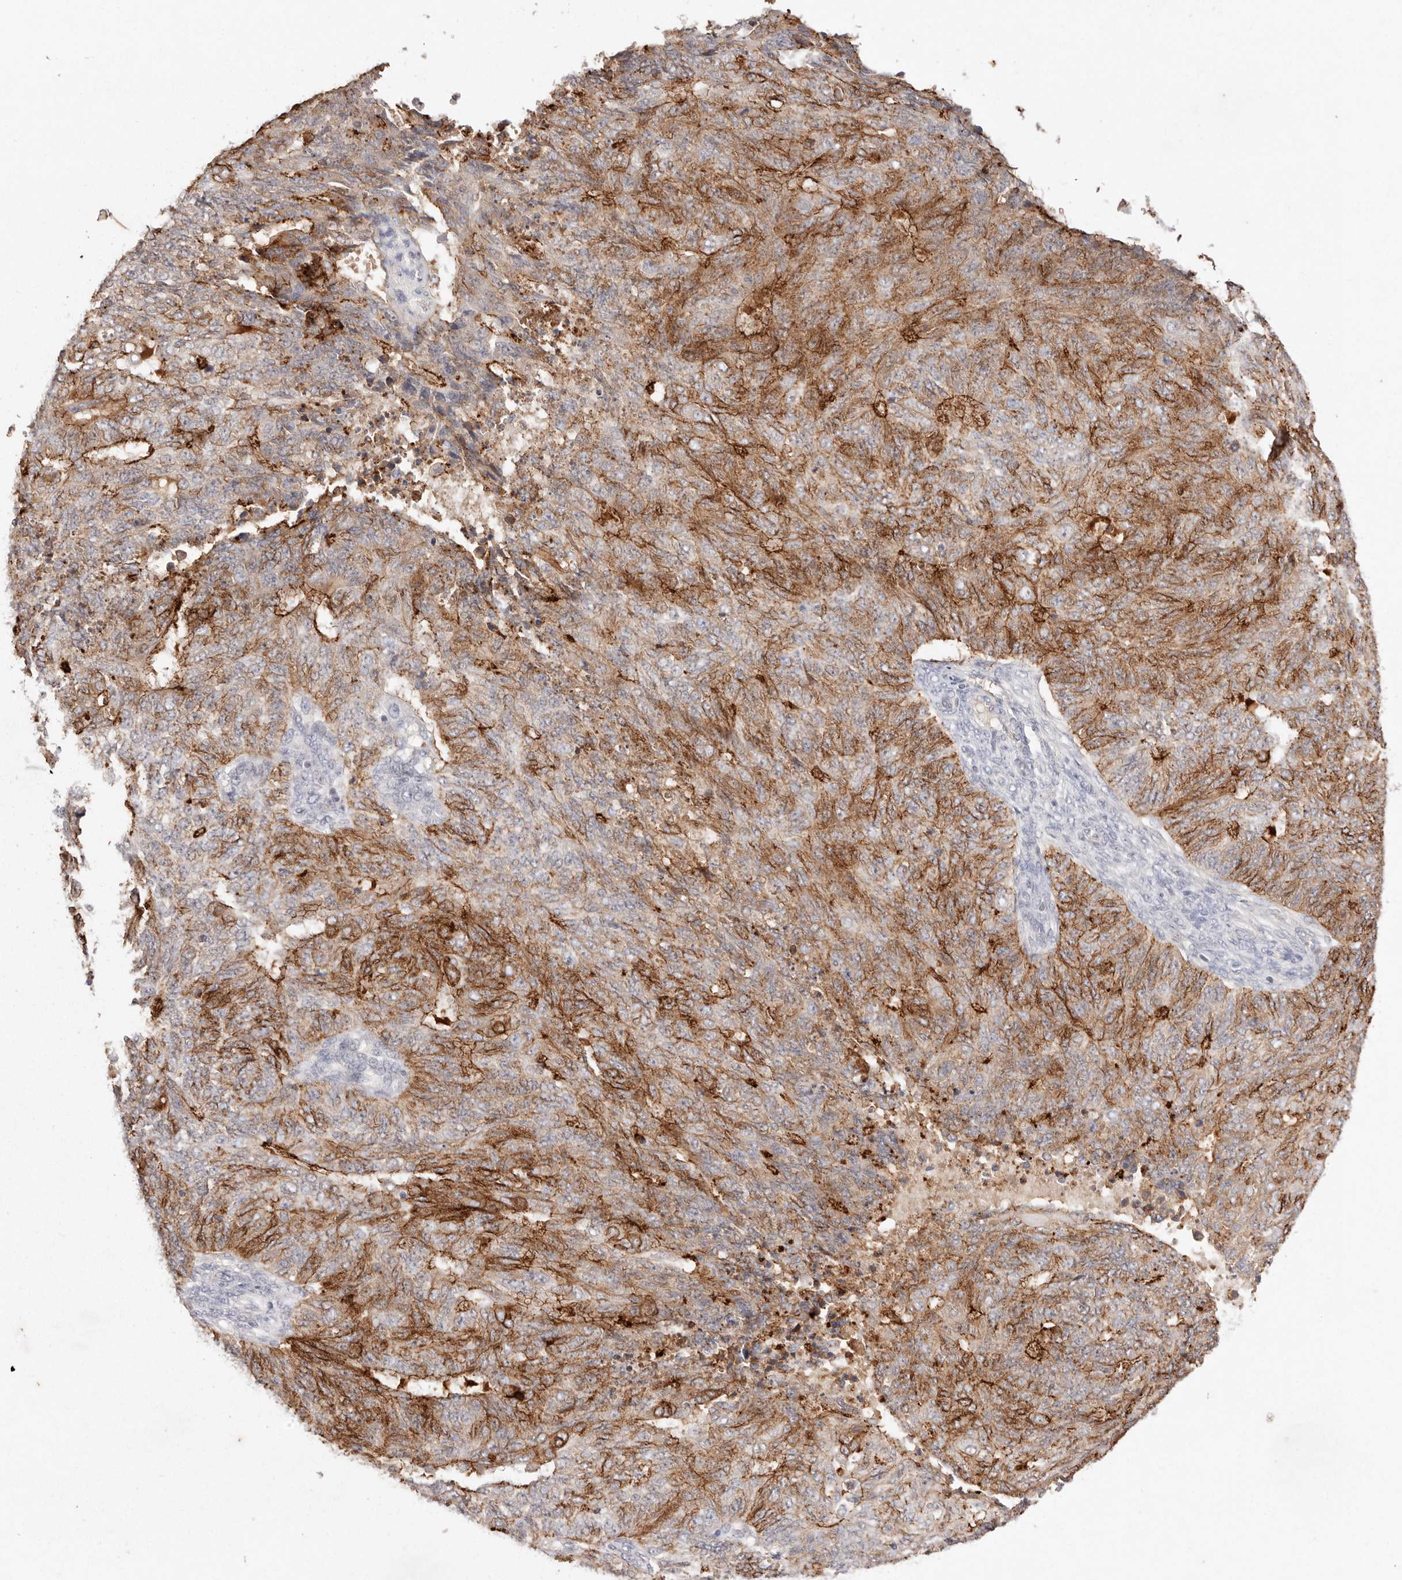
{"staining": {"intensity": "strong", "quantity": "25%-75%", "location": "cytoplasmic/membranous"}, "tissue": "endometrial cancer", "cell_type": "Tumor cells", "image_type": "cancer", "snomed": [{"axis": "morphology", "description": "Adenocarcinoma, NOS"}, {"axis": "topography", "description": "Endometrium"}], "caption": "Immunohistochemistry (IHC) of endometrial cancer demonstrates high levels of strong cytoplasmic/membranous staining in approximately 25%-75% of tumor cells. (IHC, brightfield microscopy, high magnification).", "gene": "CXADR", "patient": {"sex": "female", "age": 32}}